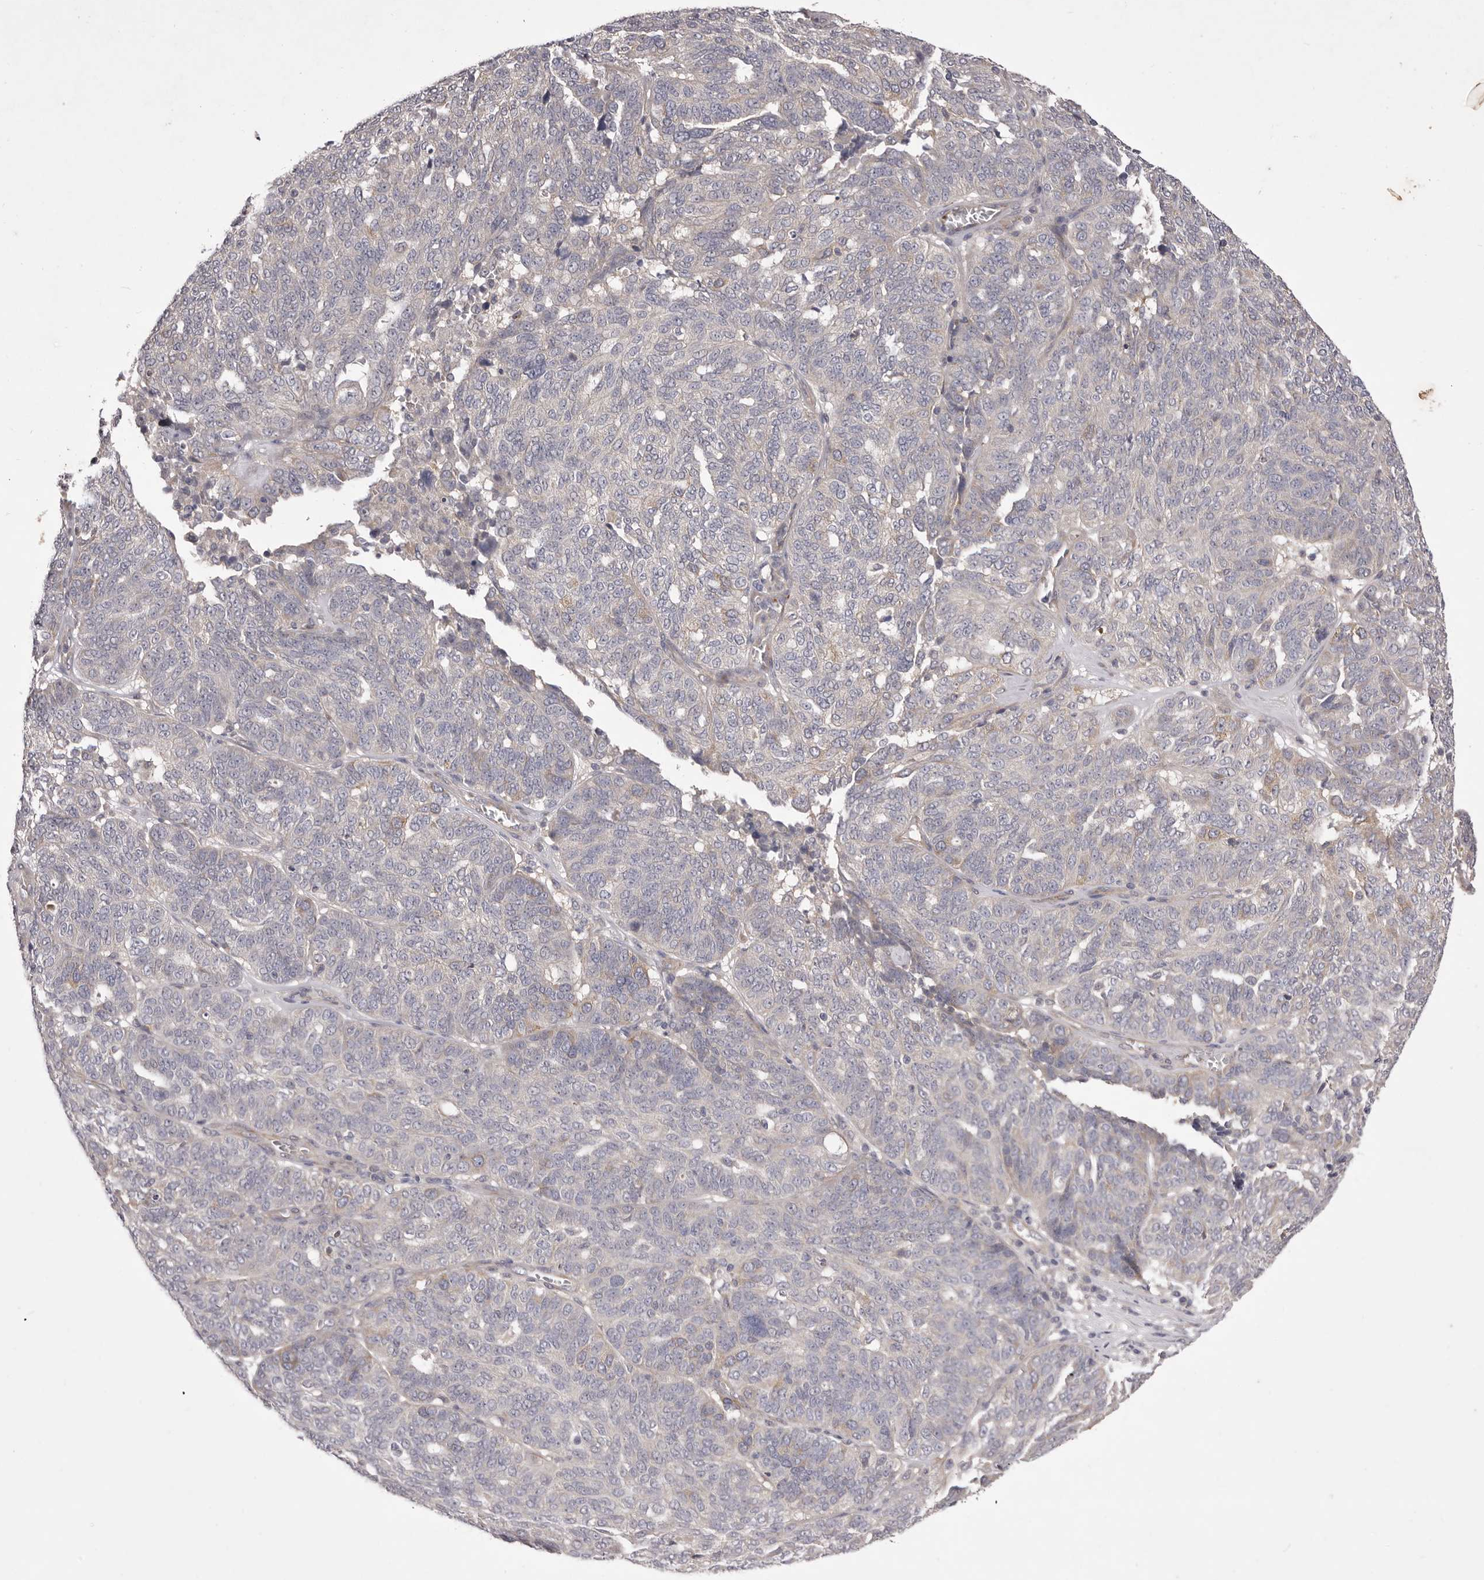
{"staining": {"intensity": "negative", "quantity": "none", "location": "none"}, "tissue": "ovarian cancer", "cell_type": "Tumor cells", "image_type": "cancer", "snomed": [{"axis": "morphology", "description": "Cystadenocarcinoma, serous, NOS"}, {"axis": "topography", "description": "Ovary"}], "caption": "Immunohistochemistry (IHC) of human ovarian cancer (serous cystadenocarcinoma) reveals no staining in tumor cells.", "gene": "PNRC1", "patient": {"sex": "female", "age": 59}}